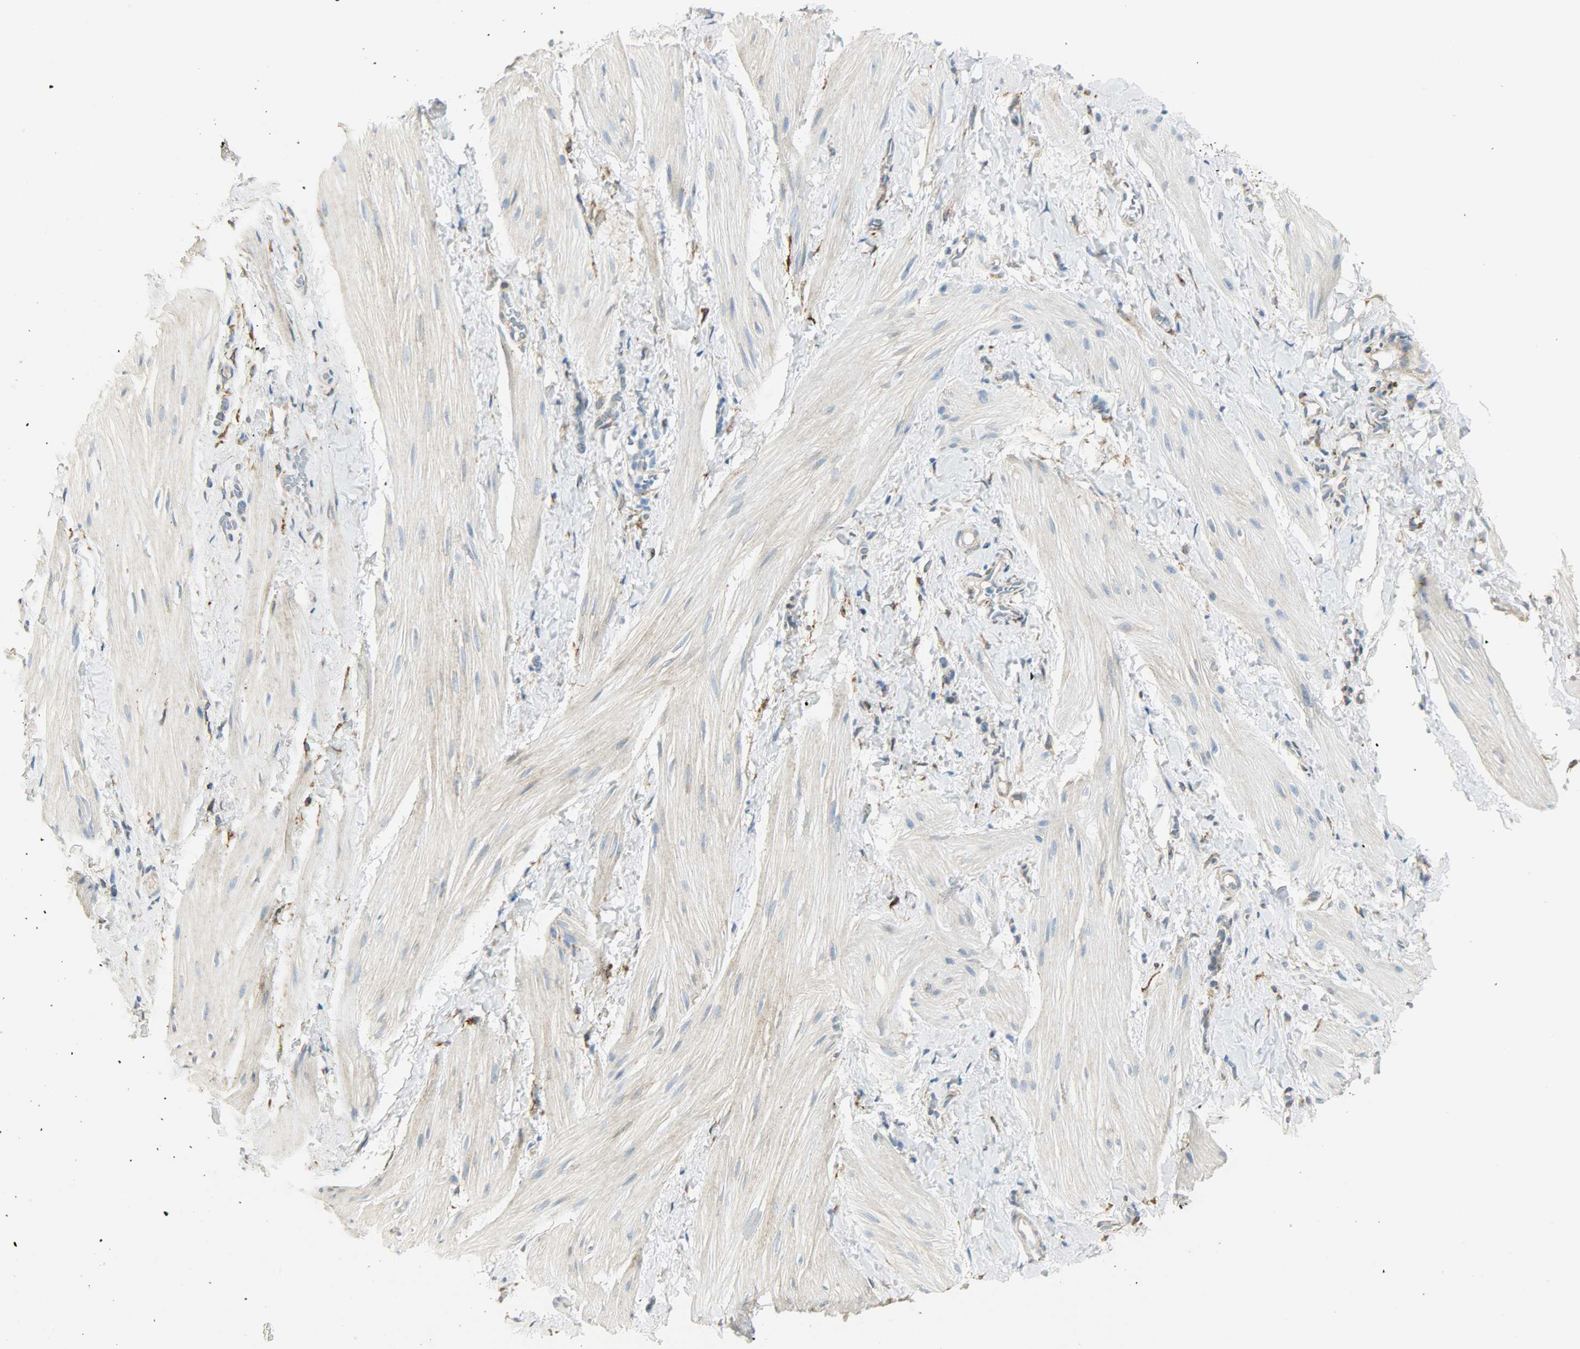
{"staining": {"intensity": "moderate", "quantity": ">75%", "location": "cytoplasmic/membranous"}, "tissue": "smooth muscle", "cell_type": "Smooth muscle cells", "image_type": "normal", "snomed": [{"axis": "morphology", "description": "Normal tissue, NOS"}, {"axis": "topography", "description": "Smooth muscle"}], "caption": "High-power microscopy captured an immunohistochemistry image of benign smooth muscle, revealing moderate cytoplasmic/membranous expression in about >75% of smooth muscle cells.", "gene": "PKD2", "patient": {"sex": "male", "age": 16}}